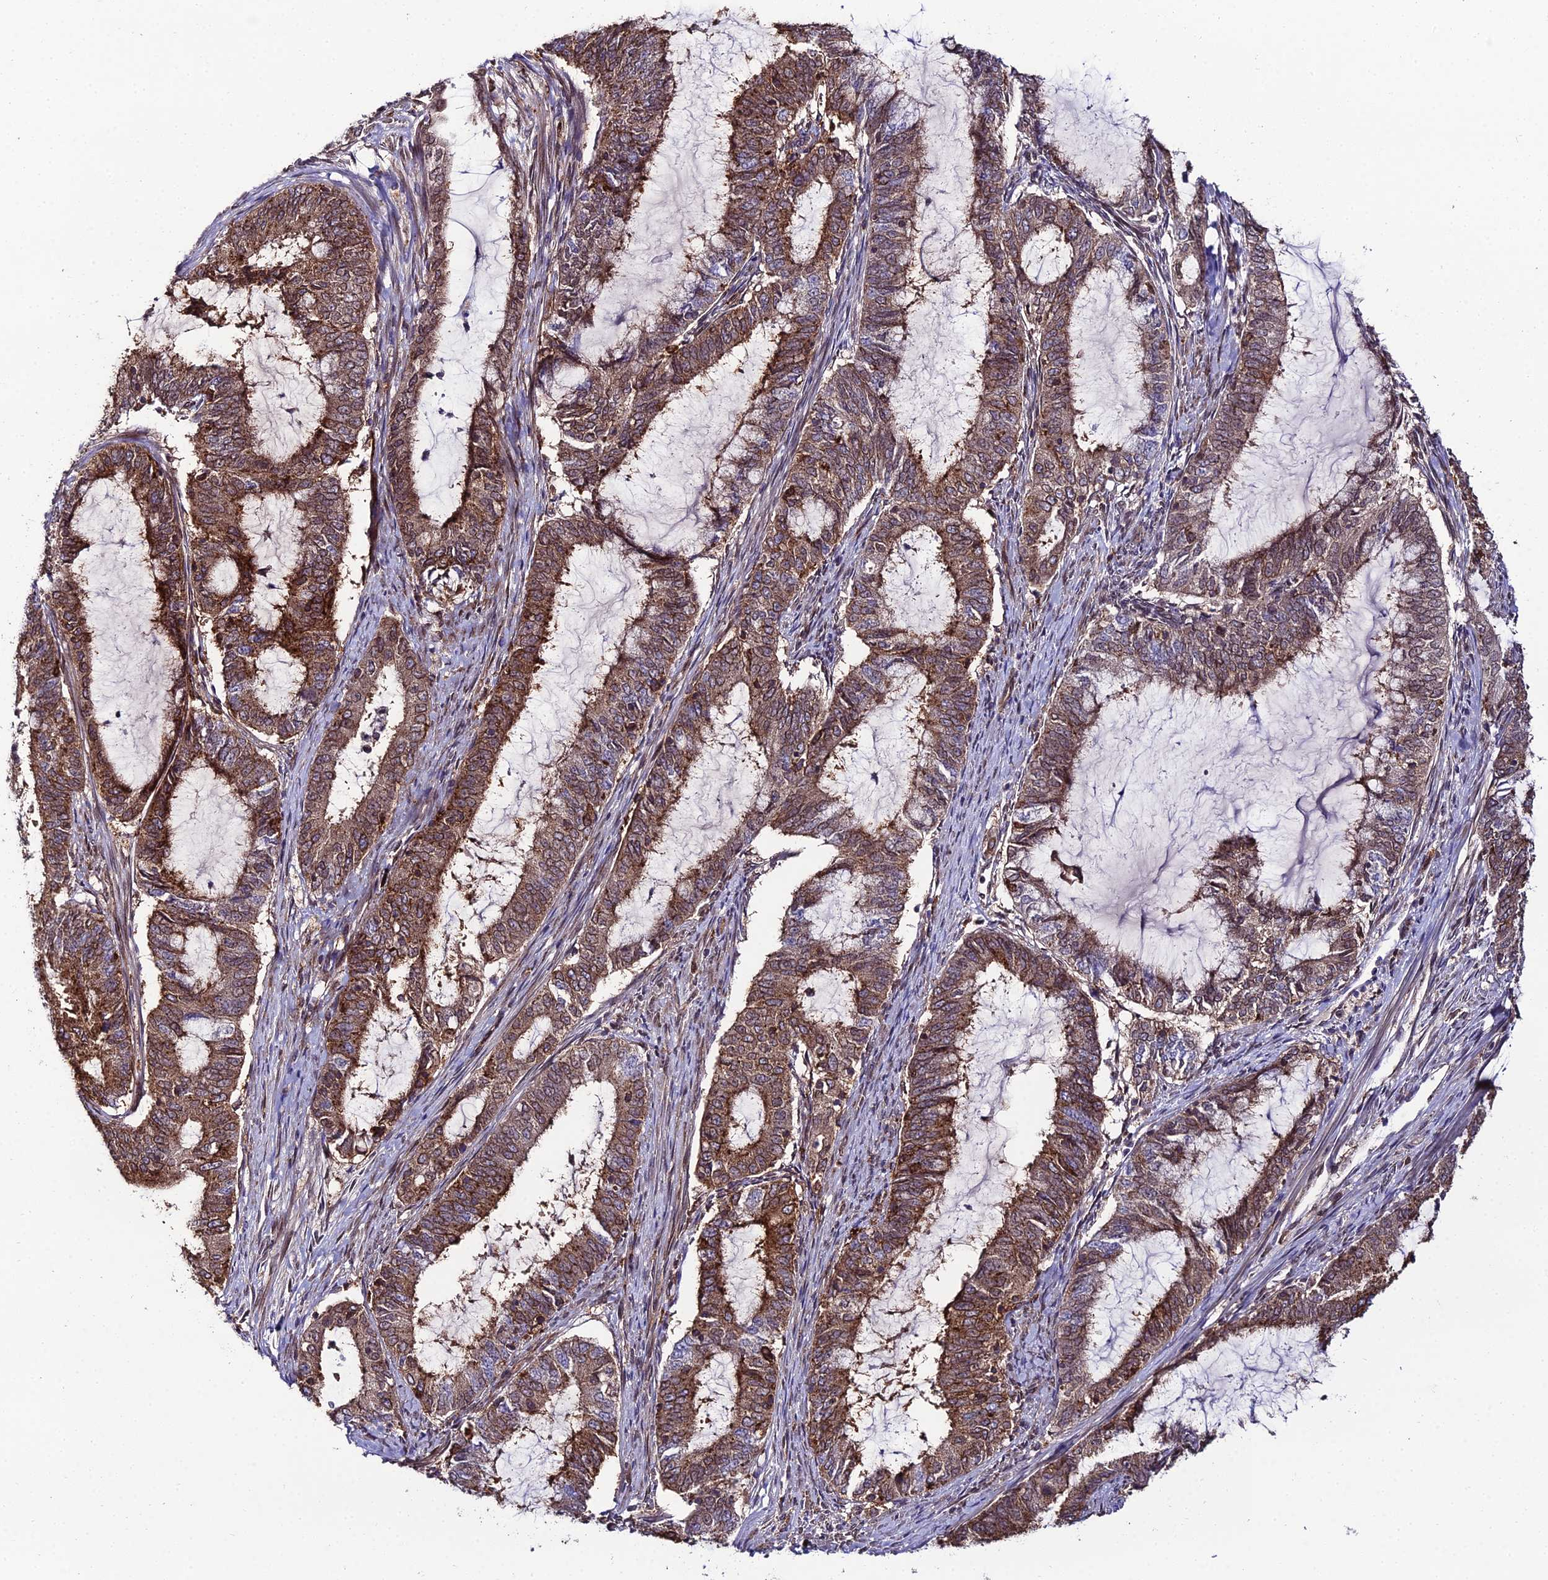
{"staining": {"intensity": "strong", "quantity": ">75%", "location": "cytoplasmic/membranous,nuclear"}, "tissue": "endometrial cancer", "cell_type": "Tumor cells", "image_type": "cancer", "snomed": [{"axis": "morphology", "description": "Adenocarcinoma, NOS"}, {"axis": "topography", "description": "Endometrium"}], "caption": "About >75% of tumor cells in adenocarcinoma (endometrial) reveal strong cytoplasmic/membranous and nuclear protein staining as visualized by brown immunohistochemical staining.", "gene": "DDX19A", "patient": {"sex": "female", "age": 51}}